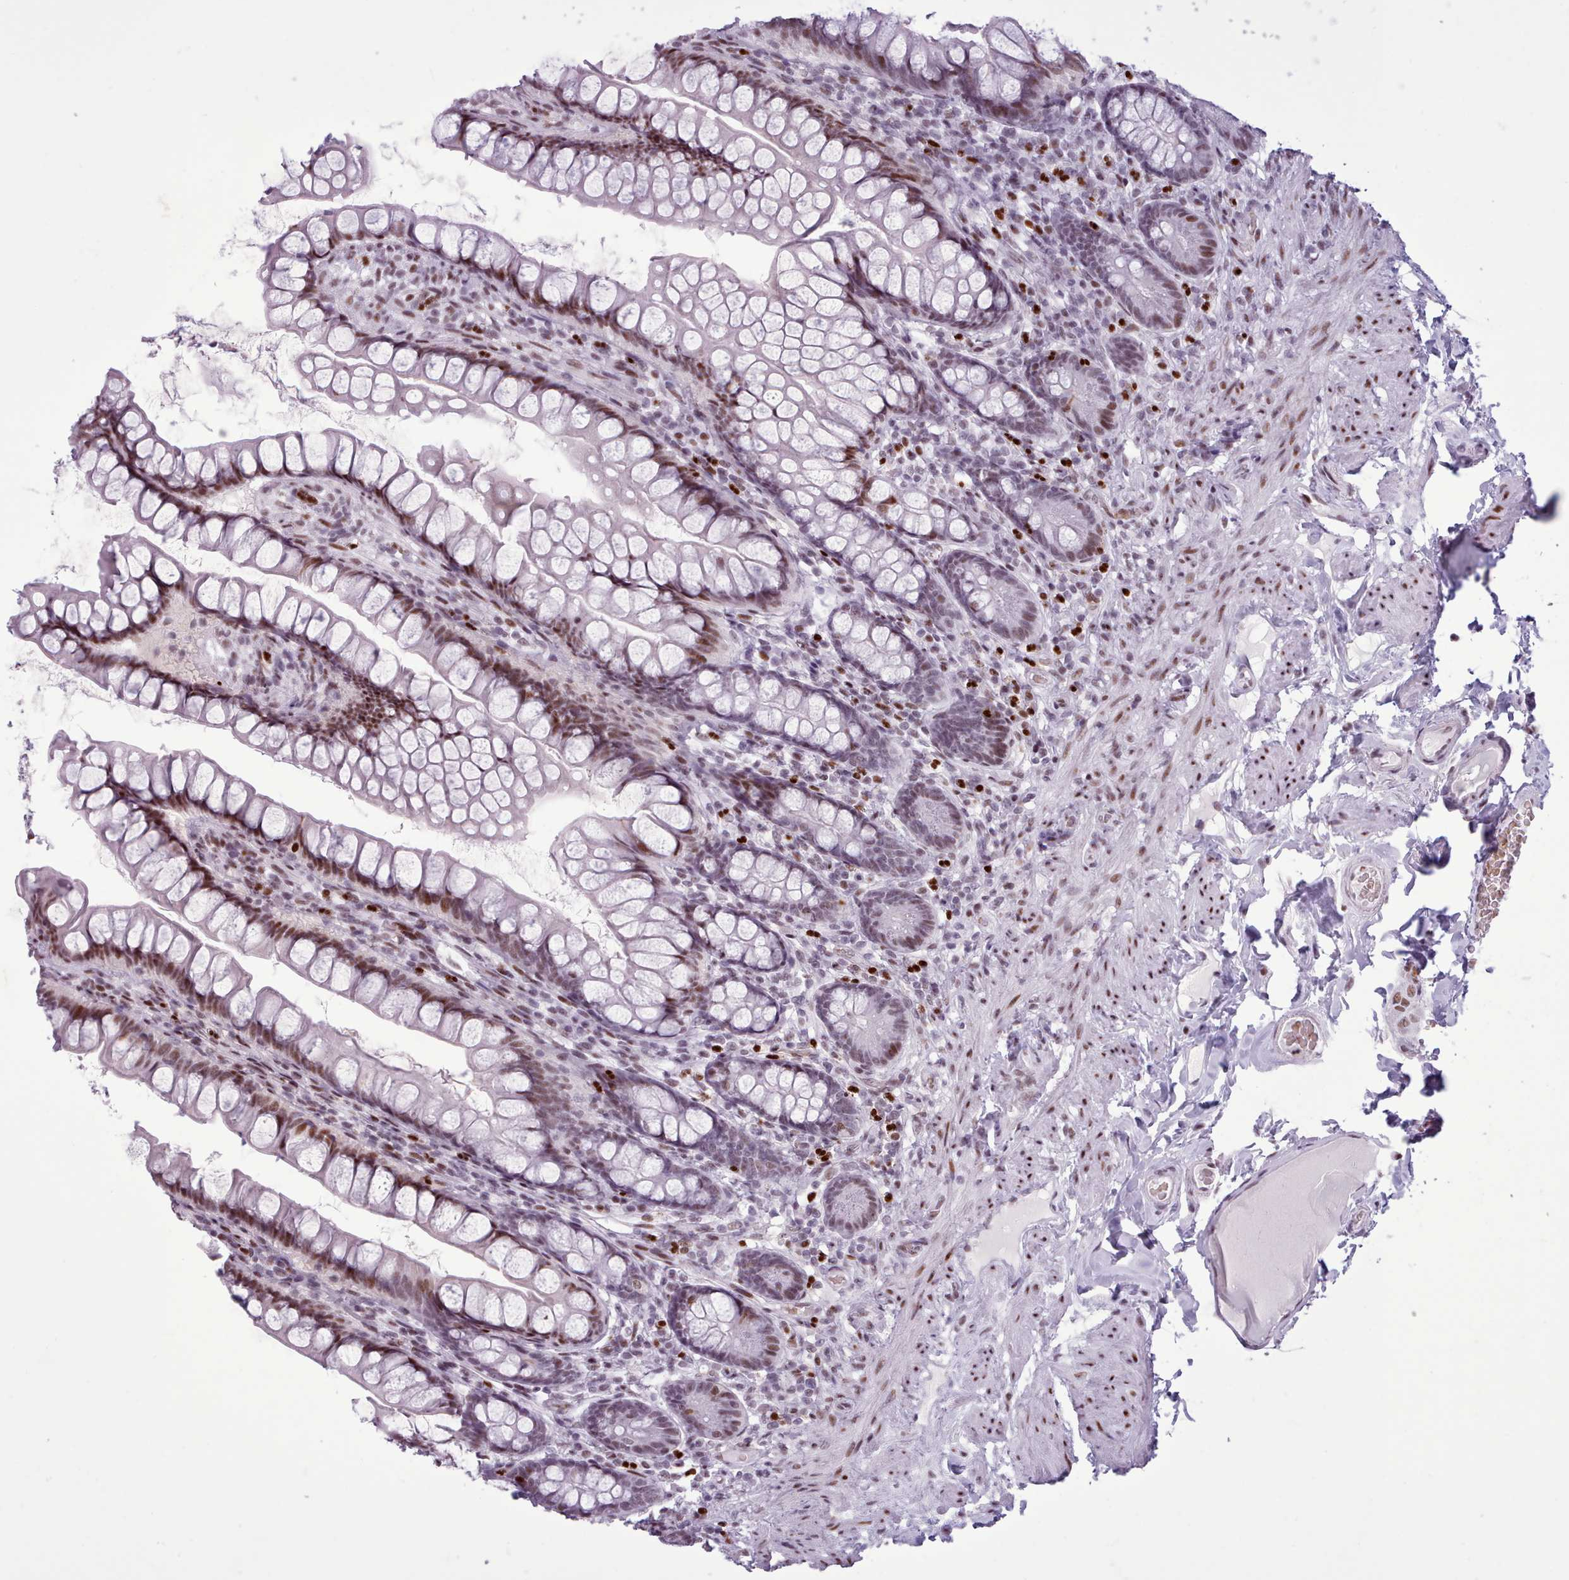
{"staining": {"intensity": "moderate", "quantity": ">75%", "location": "nuclear"}, "tissue": "small intestine", "cell_type": "Glandular cells", "image_type": "normal", "snomed": [{"axis": "morphology", "description": "Normal tissue, NOS"}, {"axis": "topography", "description": "Small intestine"}], "caption": "A brown stain shows moderate nuclear expression of a protein in glandular cells of unremarkable human small intestine.", "gene": "SRSF4", "patient": {"sex": "male", "age": 70}}